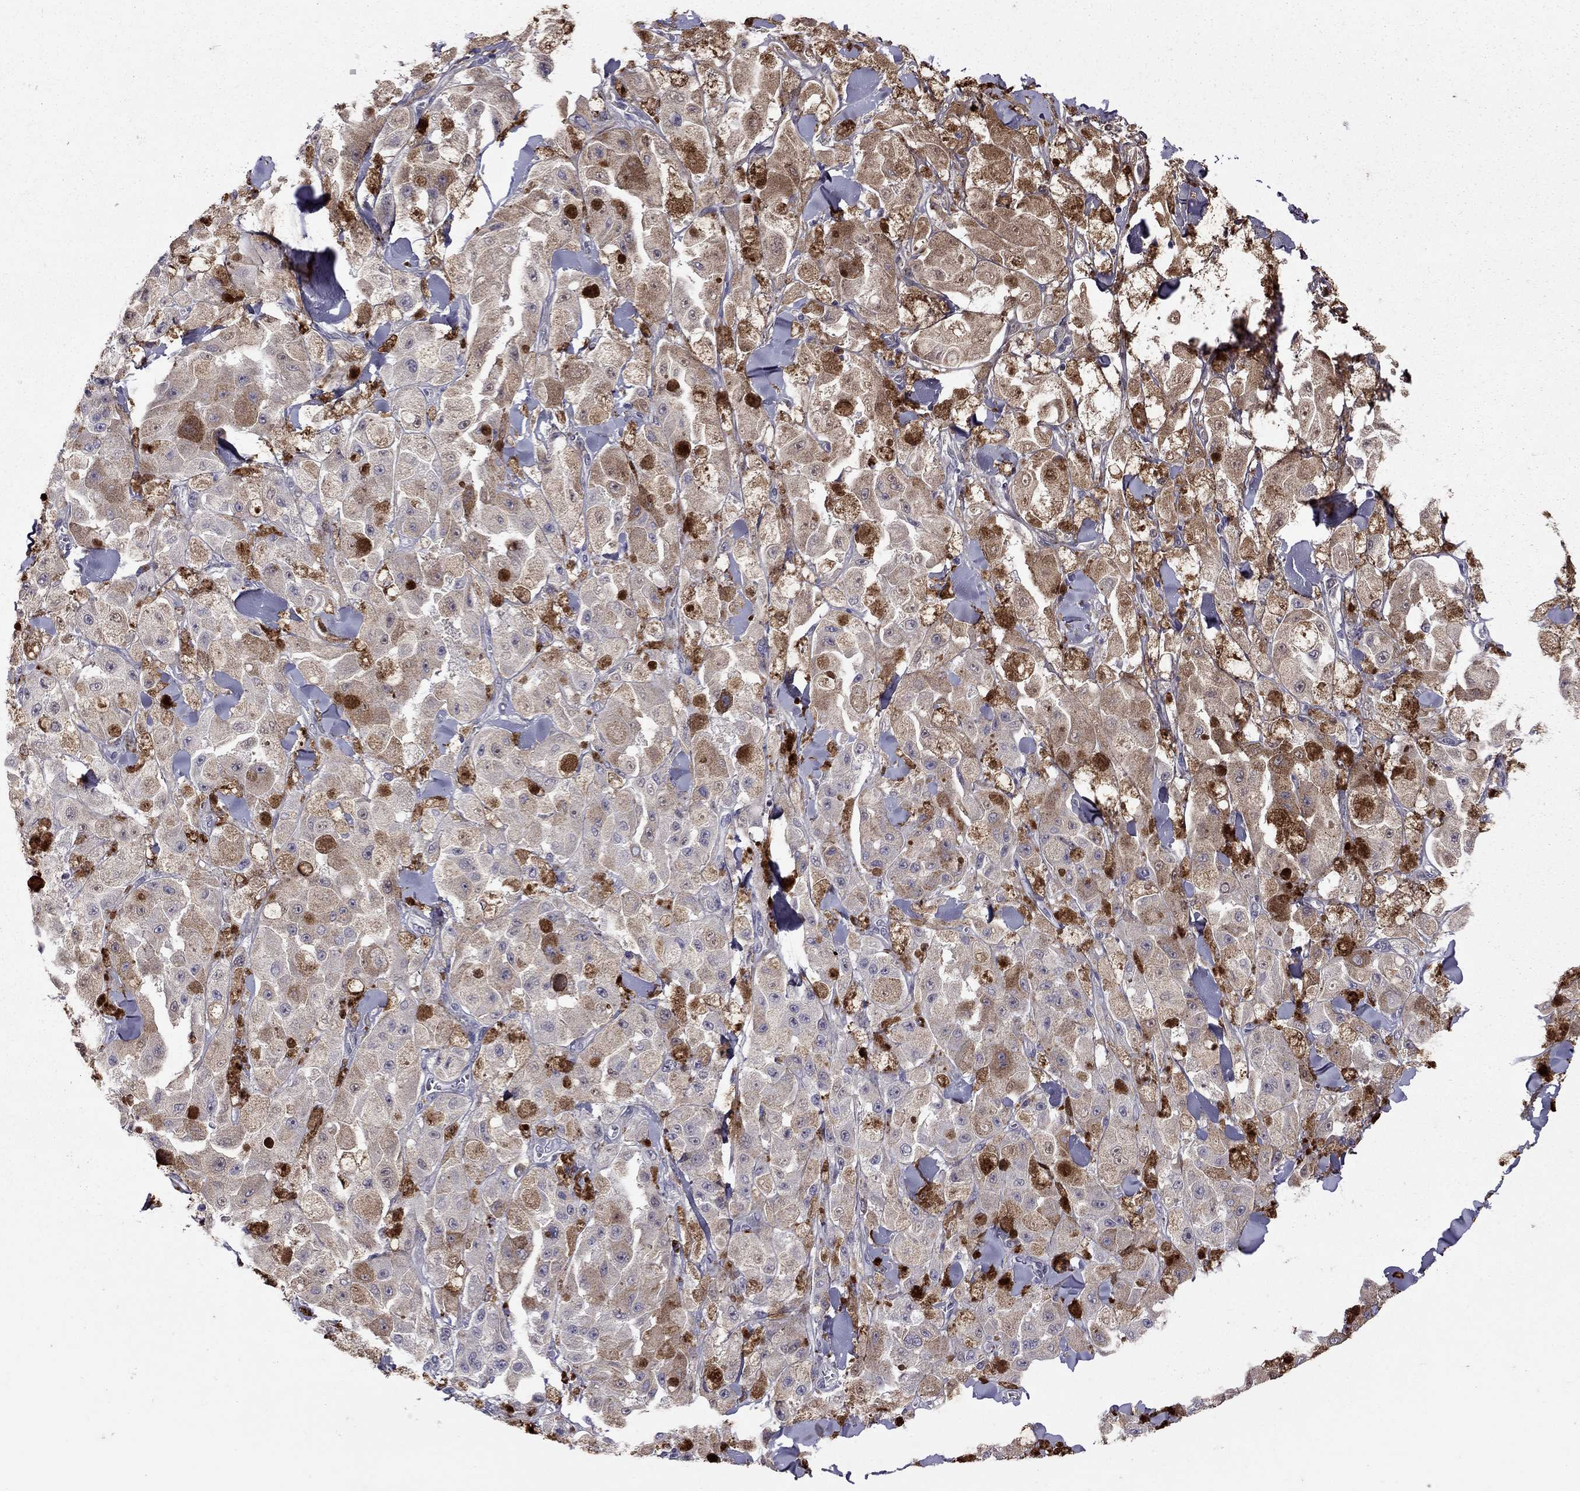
{"staining": {"intensity": "weak", "quantity": "<25%", "location": "cytoplasmic/membranous"}, "tissue": "melanoma", "cell_type": "Tumor cells", "image_type": "cancer", "snomed": [{"axis": "morphology", "description": "Malignant melanoma, NOS"}, {"axis": "topography", "description": "Skin"}], "caption": "A histopathology image of melanoma stained for a protein displays no brown staining in tumor cells.", "gene": "SERPINA3", "patient": {"sex": "female", "age": 58}}